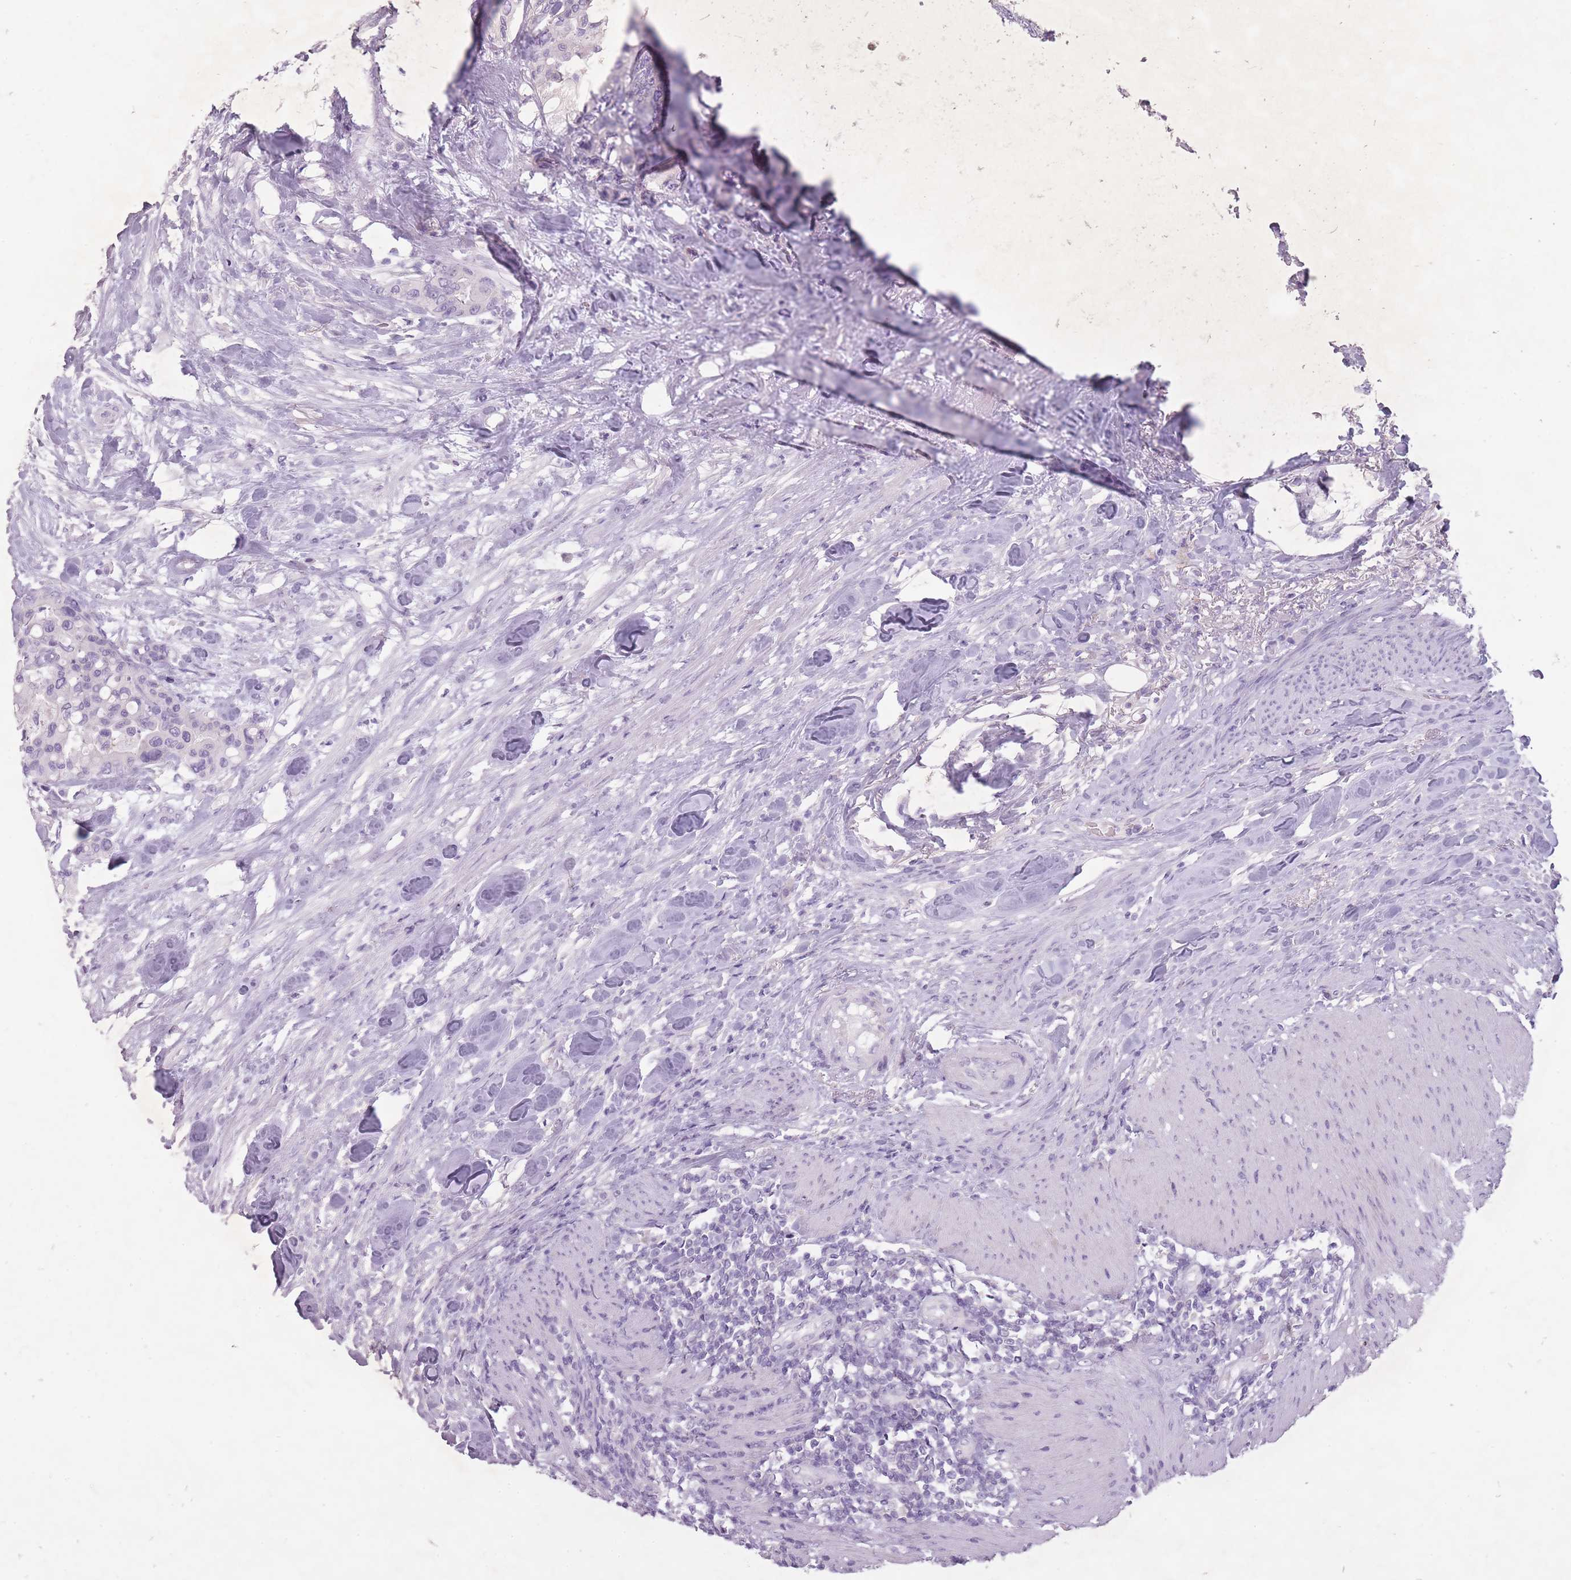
{"staining": {"intensity": "negative", "quantity": "none", "location": "none"}, "tissue": "colorectal cancer", "cell_type": "Tumor cells", "image_type": "cancer", "snomed": [{"axis": "morphology", "description": "Adenocarcinoma, NOS"}, {"axis": "topography", "description": "Colon"}], "caption": "An immunohistochemistry micrograph of adenocarcinoma (colorectal) is shown. There is no staining in tumor cells of adenocarcinoma (colorectal).", "gene": "FAM43B", "patient": {"sex": "male", "age": 82}}